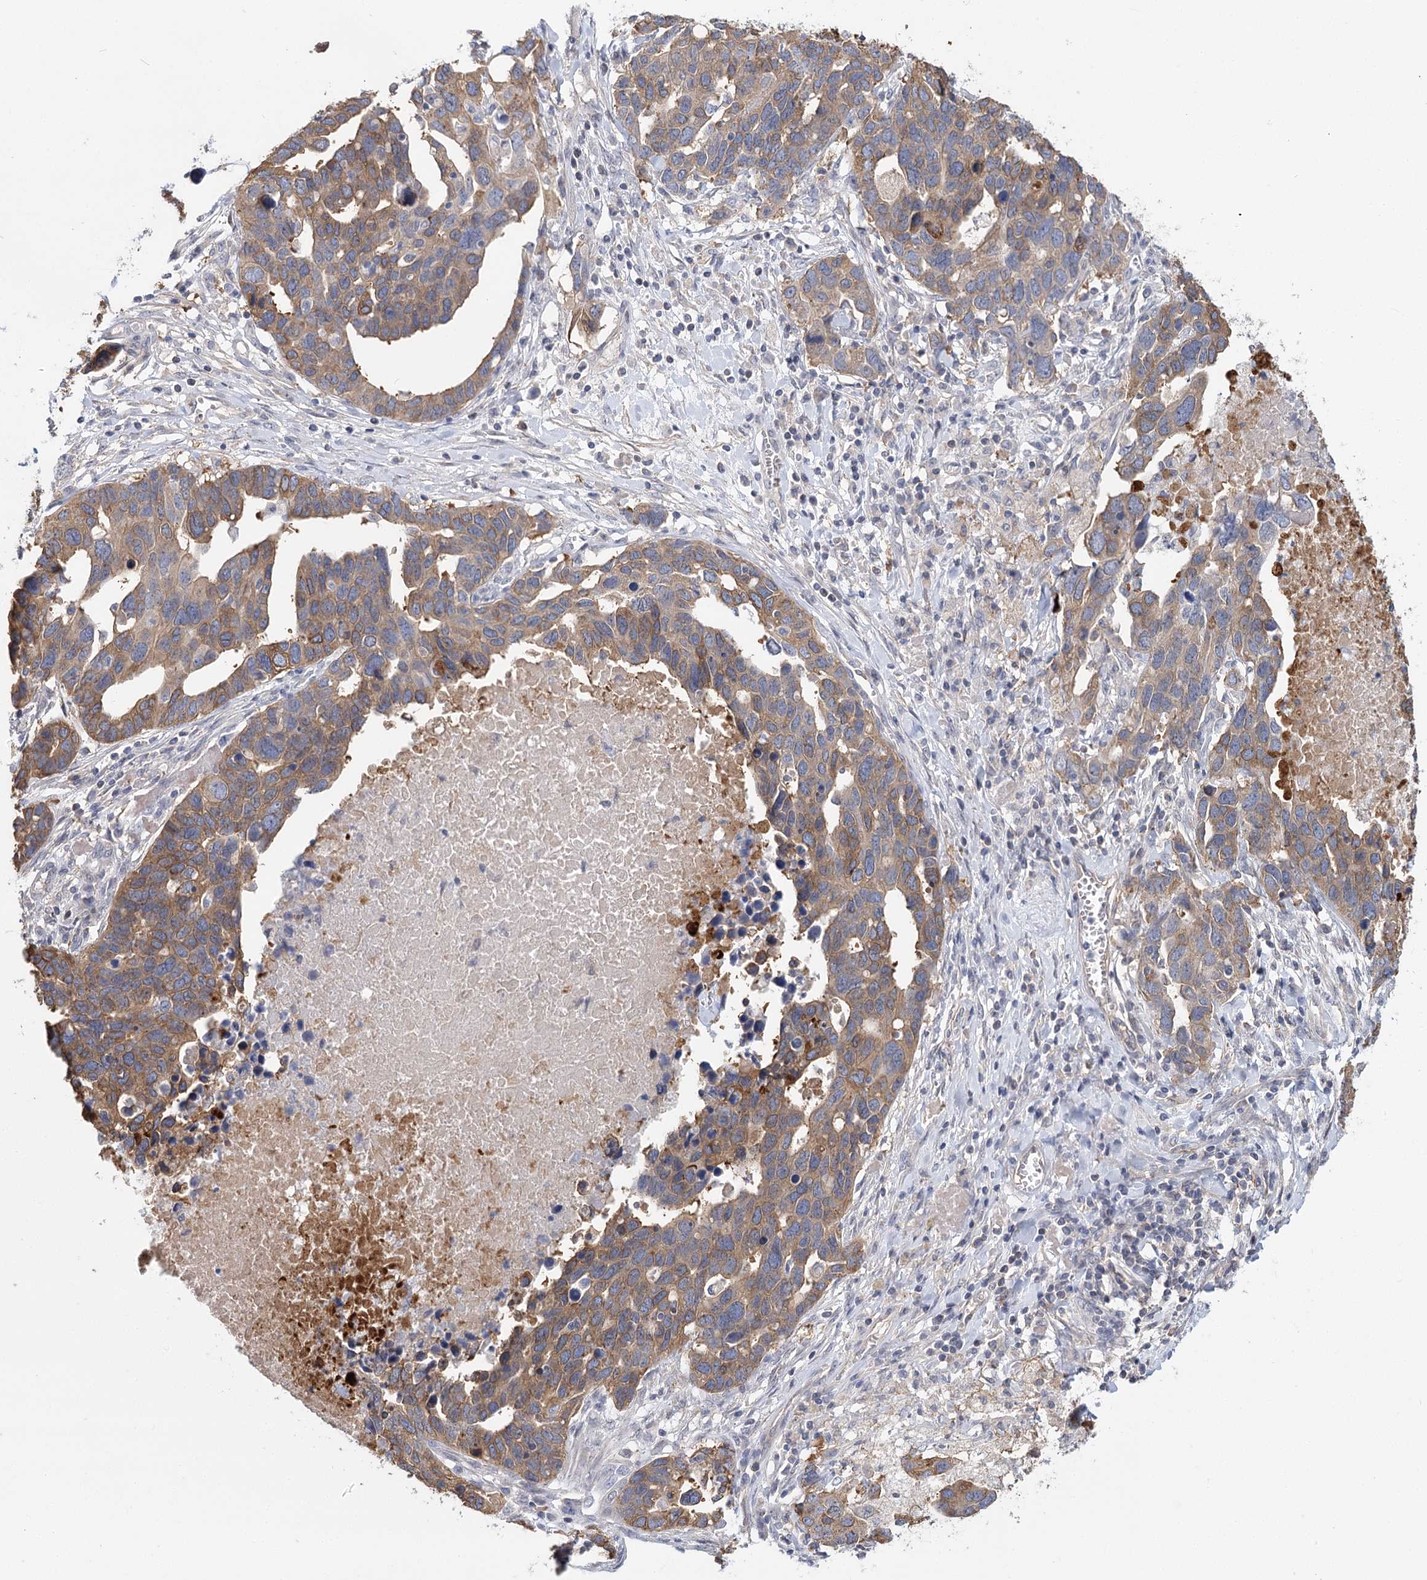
{"staining": {"intensity": "moderate", "quantity": ">75%", "location": "cytoplasmic/membranous"}, "tissue": "ovarian cancer", "cell_type": "Tumor cells", "image_type": "cancer", "snomed": [{"axis": "morphology", "description": "Cystadenocarcinoma, serous, NOS"}, {"axis": "topography", "description": "Ovary"}], "caption": "The image reveals staining of serous cystadenocarcinoma (ovarian), revealing moderate cytoplasmic/membranous protein staining (brown color) within tumor cells.", "gene": "TMEM218", "patient": {"sex": "female", "age": 54}}